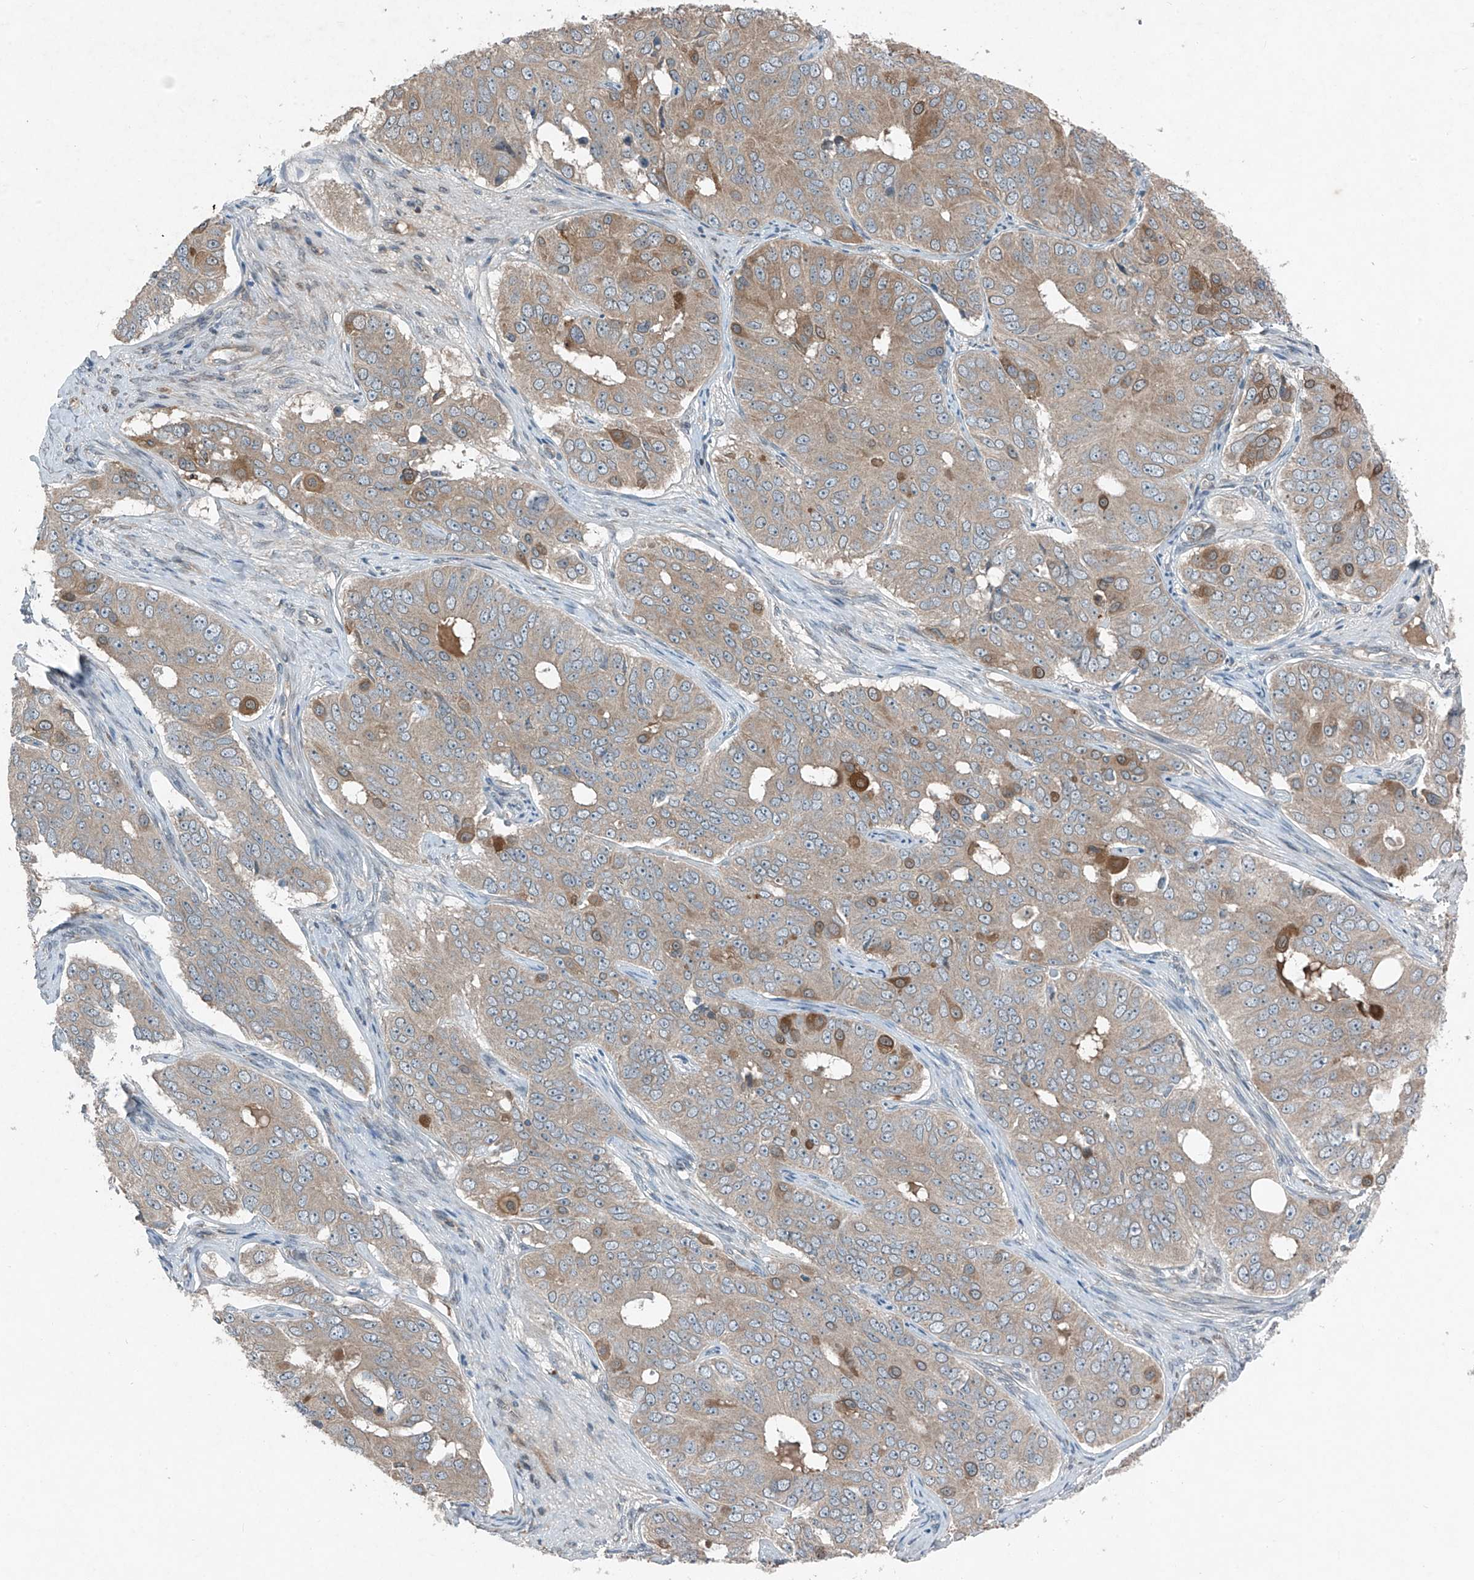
{"staining": {"intensity": "weak", "quantity": "25%-75%", "location": "cytoplasmic/membranous"}, "tissue": "ovarian cancer", "cell_type": "Tumor cells", "image_type": "cancer", "snomed": [{"axis": "morphology", "description": "Carcinoma, endometroid"}, {"axis": "topography", "description": "Ovary"}], "caption": "Human ovarian cancer (endometroid carcinoma) stained with a protein marker reveals weak staining in tumor cells.", "gene": "FOXRED2", "patient": {"sex": "female", "age": 51}}